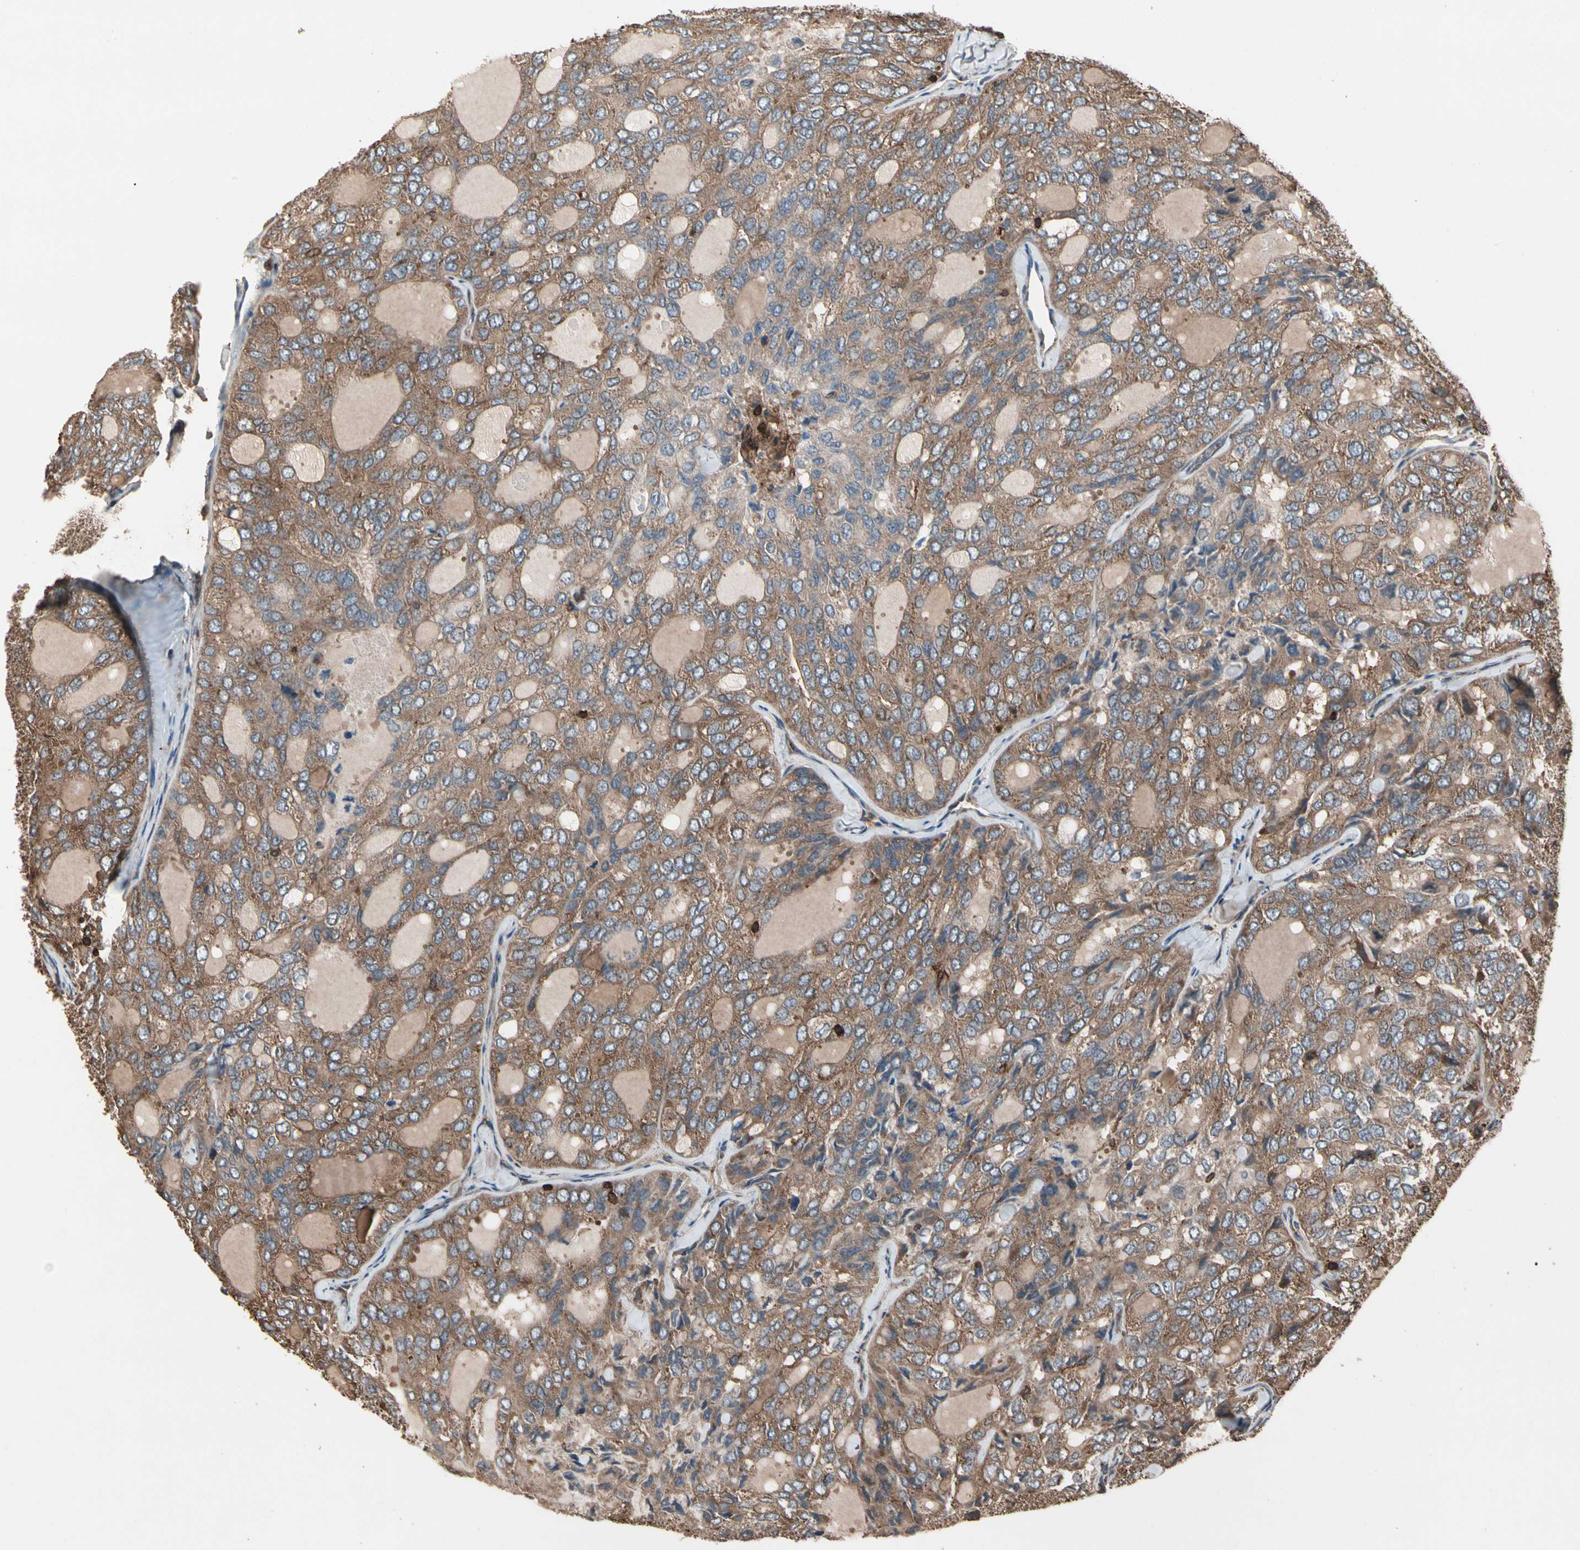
{"staining": {"intensity": "moderate", "quantity": ">75%", "location": "cytoplasmic/membranous"}, "tissue": "thyroid cancer", "cell_type": "Tumor cells", "image_type": "cancer", "snomed": [{"axis": "morphology", "description": "Follicular adenoma carcinoma, NOS"}, {"axis": "topography", "description": "Thyroid gland"}], "caption": "A photomicrograph of thyroid follicular adenoma carcinoma stained for a protein shows moderate cytoplasmic/membranous brown staining in tumor cells. (DAB (3,3'-diaminobenzidine) = brown stain, brightfield microscopy at high magnification).", "gene": "AGBL2", "patient": {"sex": "male", "age": 75}}